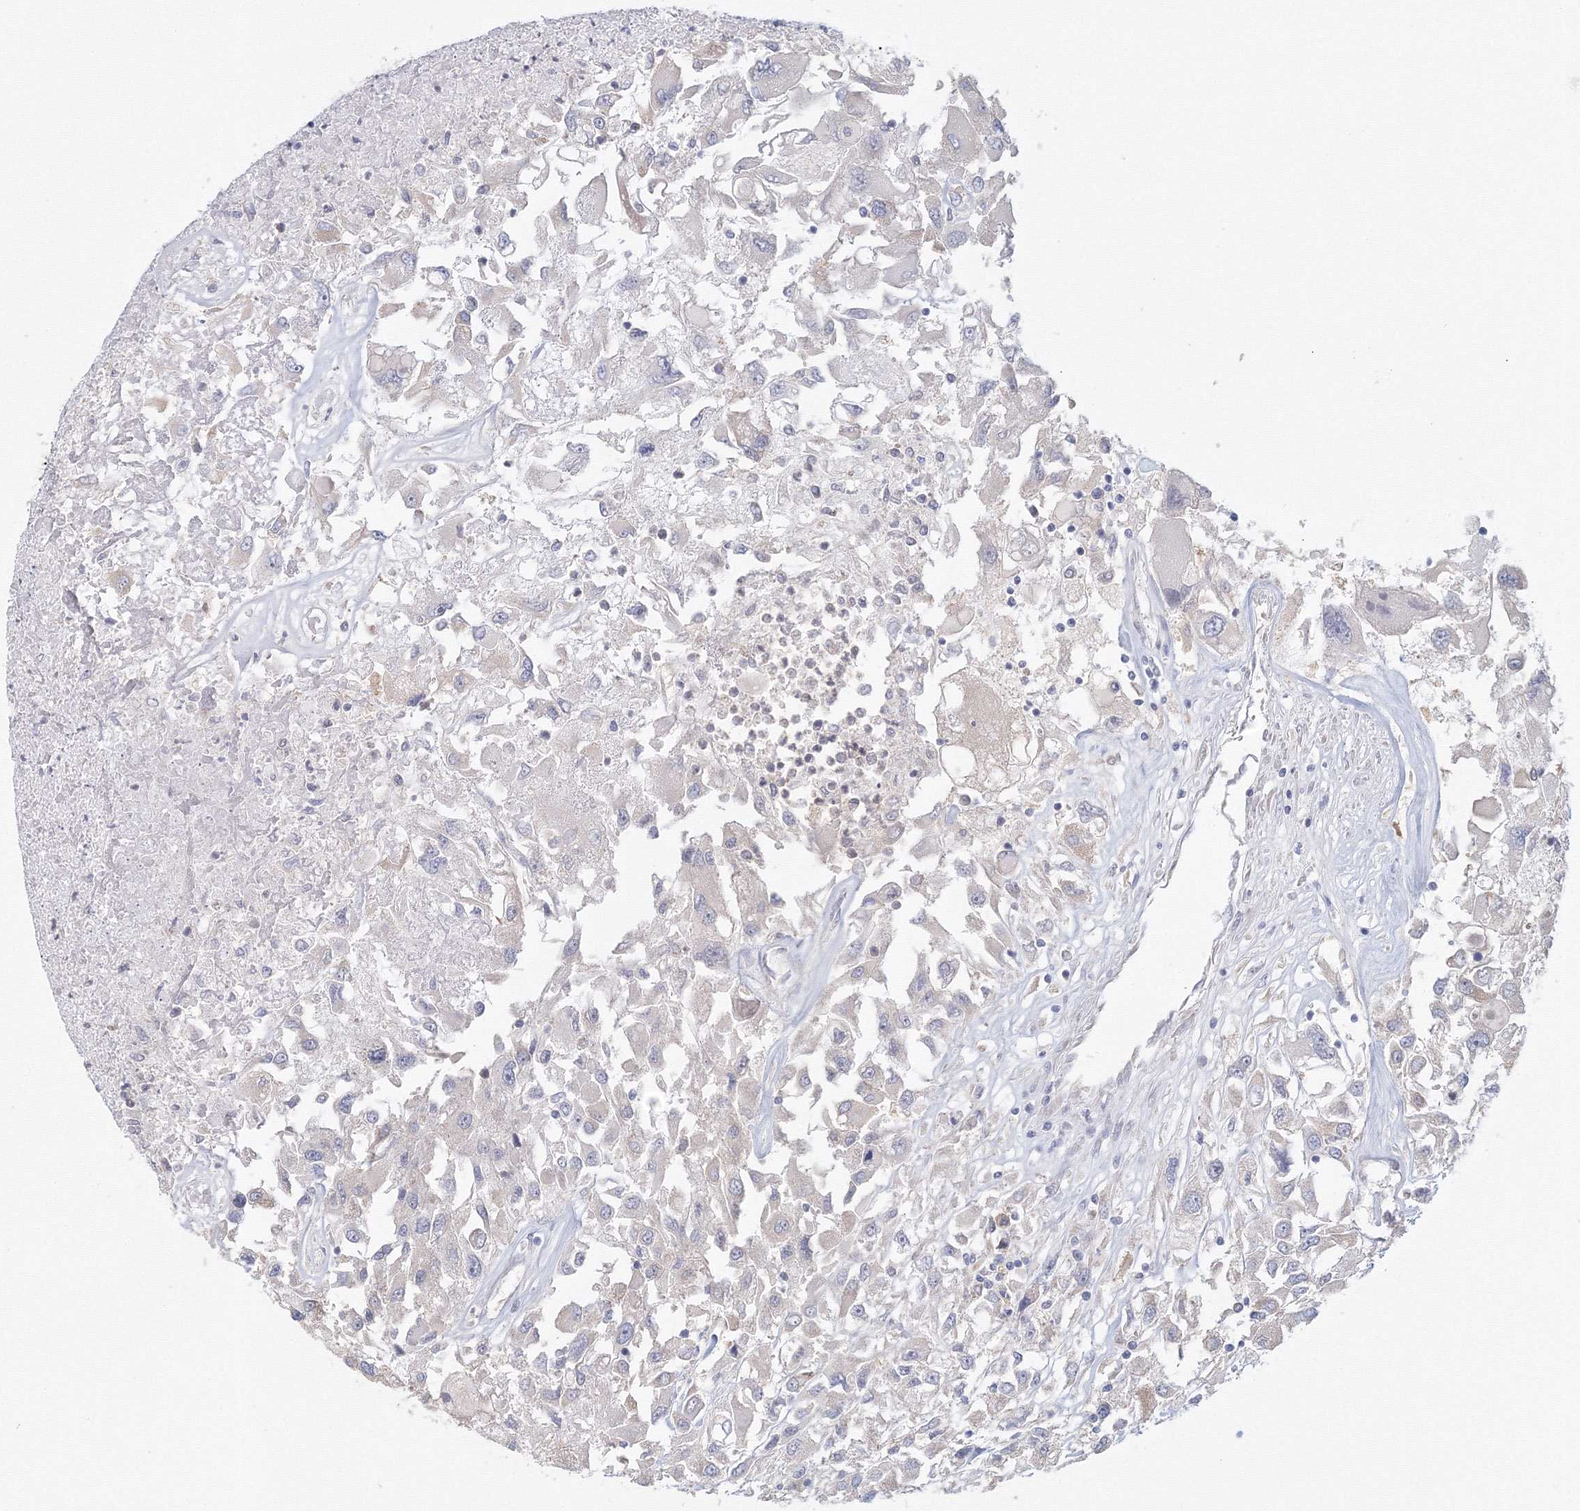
{"staining": {"intensity": "negative", "quantity": "none", "location": "none"}, "tissue": "renal cancer", "cell_type": "Tumor cells", "image_type": "cancer", "snomed": [{"axis": "morphology", "description": "Adenocarcinoma, NOS"}, {"axis": "topography", "description": "Kidney"}], "caption": "A photomicrograph of adenocarcinoma (renal) stained for a protein exhibits no brown staining in tumor cells.", "gene": "TACC2", "patient": {"sex": "female", "age": 52}}